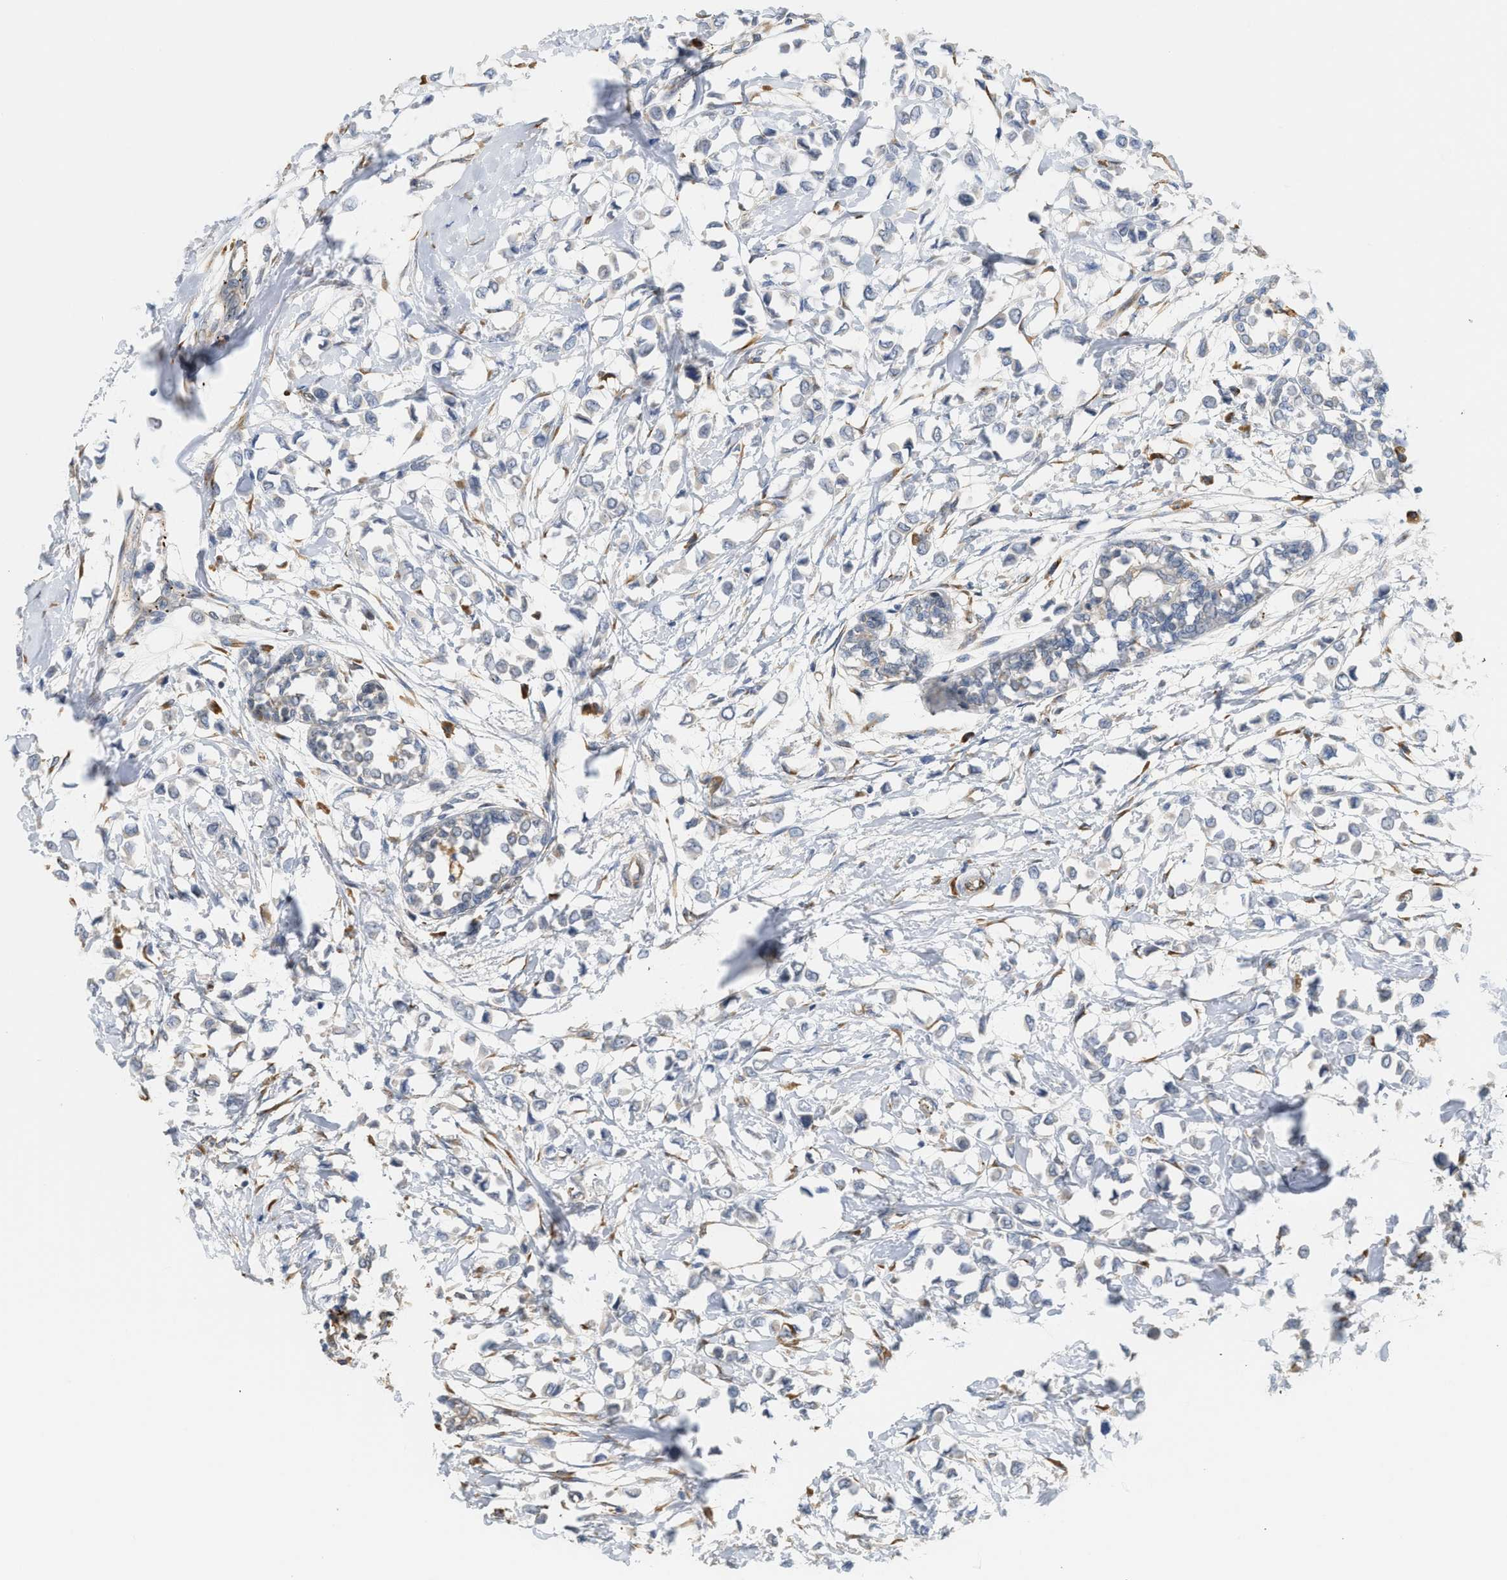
{"staining": {"intensity": "negative", "quantity": "none", "location": "none"}, "tissue": "breast cancer", "cell_type": "Tumor cells", "image_type": "cancer", "snomed": [{"axis": "morphology", "description": "Lobular carcinoma"}, {"axis": "topography", "description": "Breast"}], "caption": "High power microscopy histopathology image of an immunohistochemistry (IHC) histopathology image of breast cancer (lobular carcinoma), revealing no significant staining in tumor cells.", "gene": "SVOP", "patient": {"sex": "female", "age": 51}}